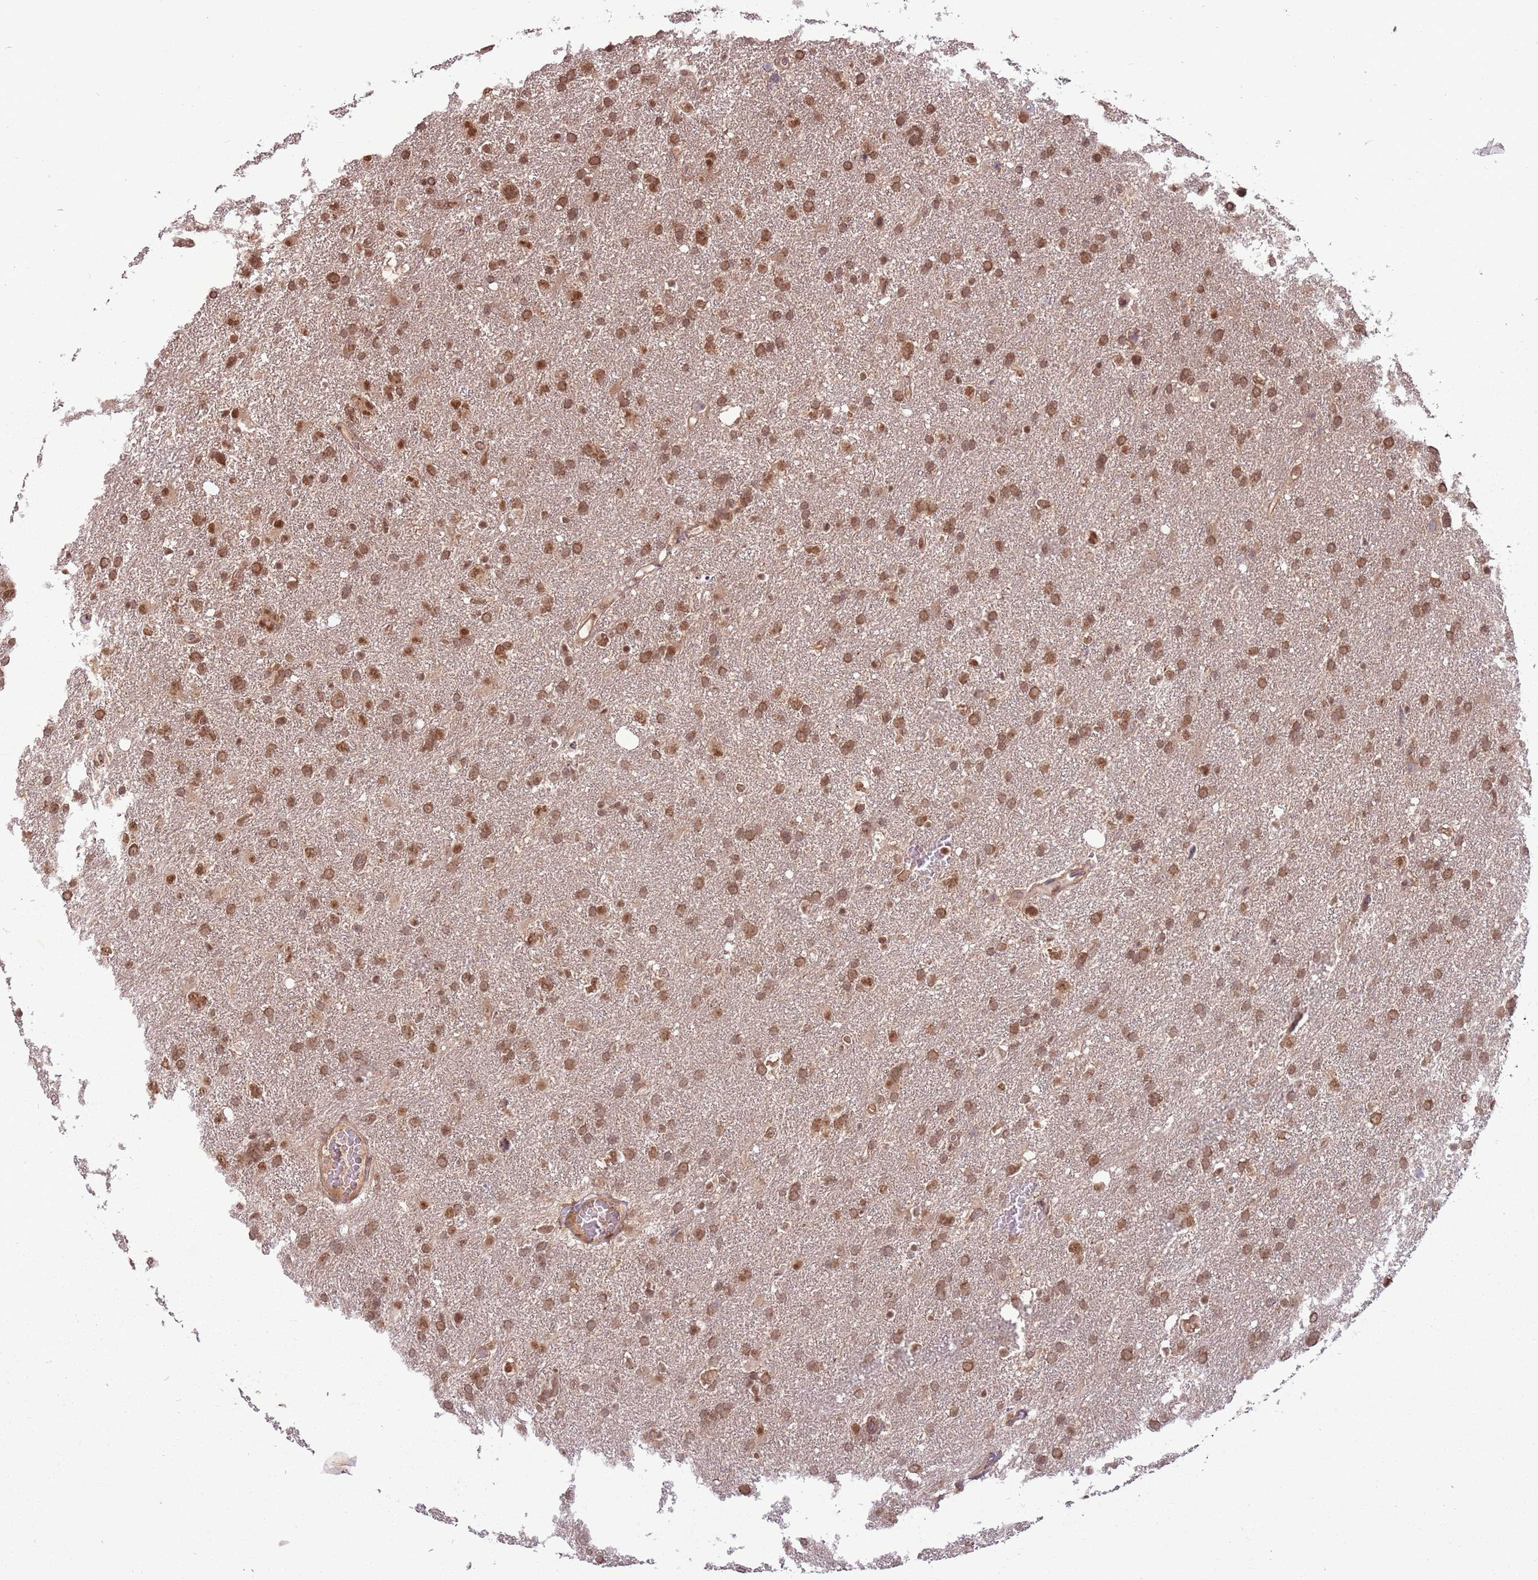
{"staining": {"intensity": "moderate", "quantity": ">75%", "location": "cytoplasmic/membranous"}, "tissue": "glioma", "cell_type": "Tumor cells", "image_type": "cancer", "snomed": [{"axis": "morphology", "description": "Glioma, malignant, High grade"}, {"axis": "topography", "description": "Brain"}], "caption": "Human glioma stained with a protein marker shows moderate staining in tumor cells.", "gene": "ADAMTS3", "patient": {"sex": "male", "age": 61}}